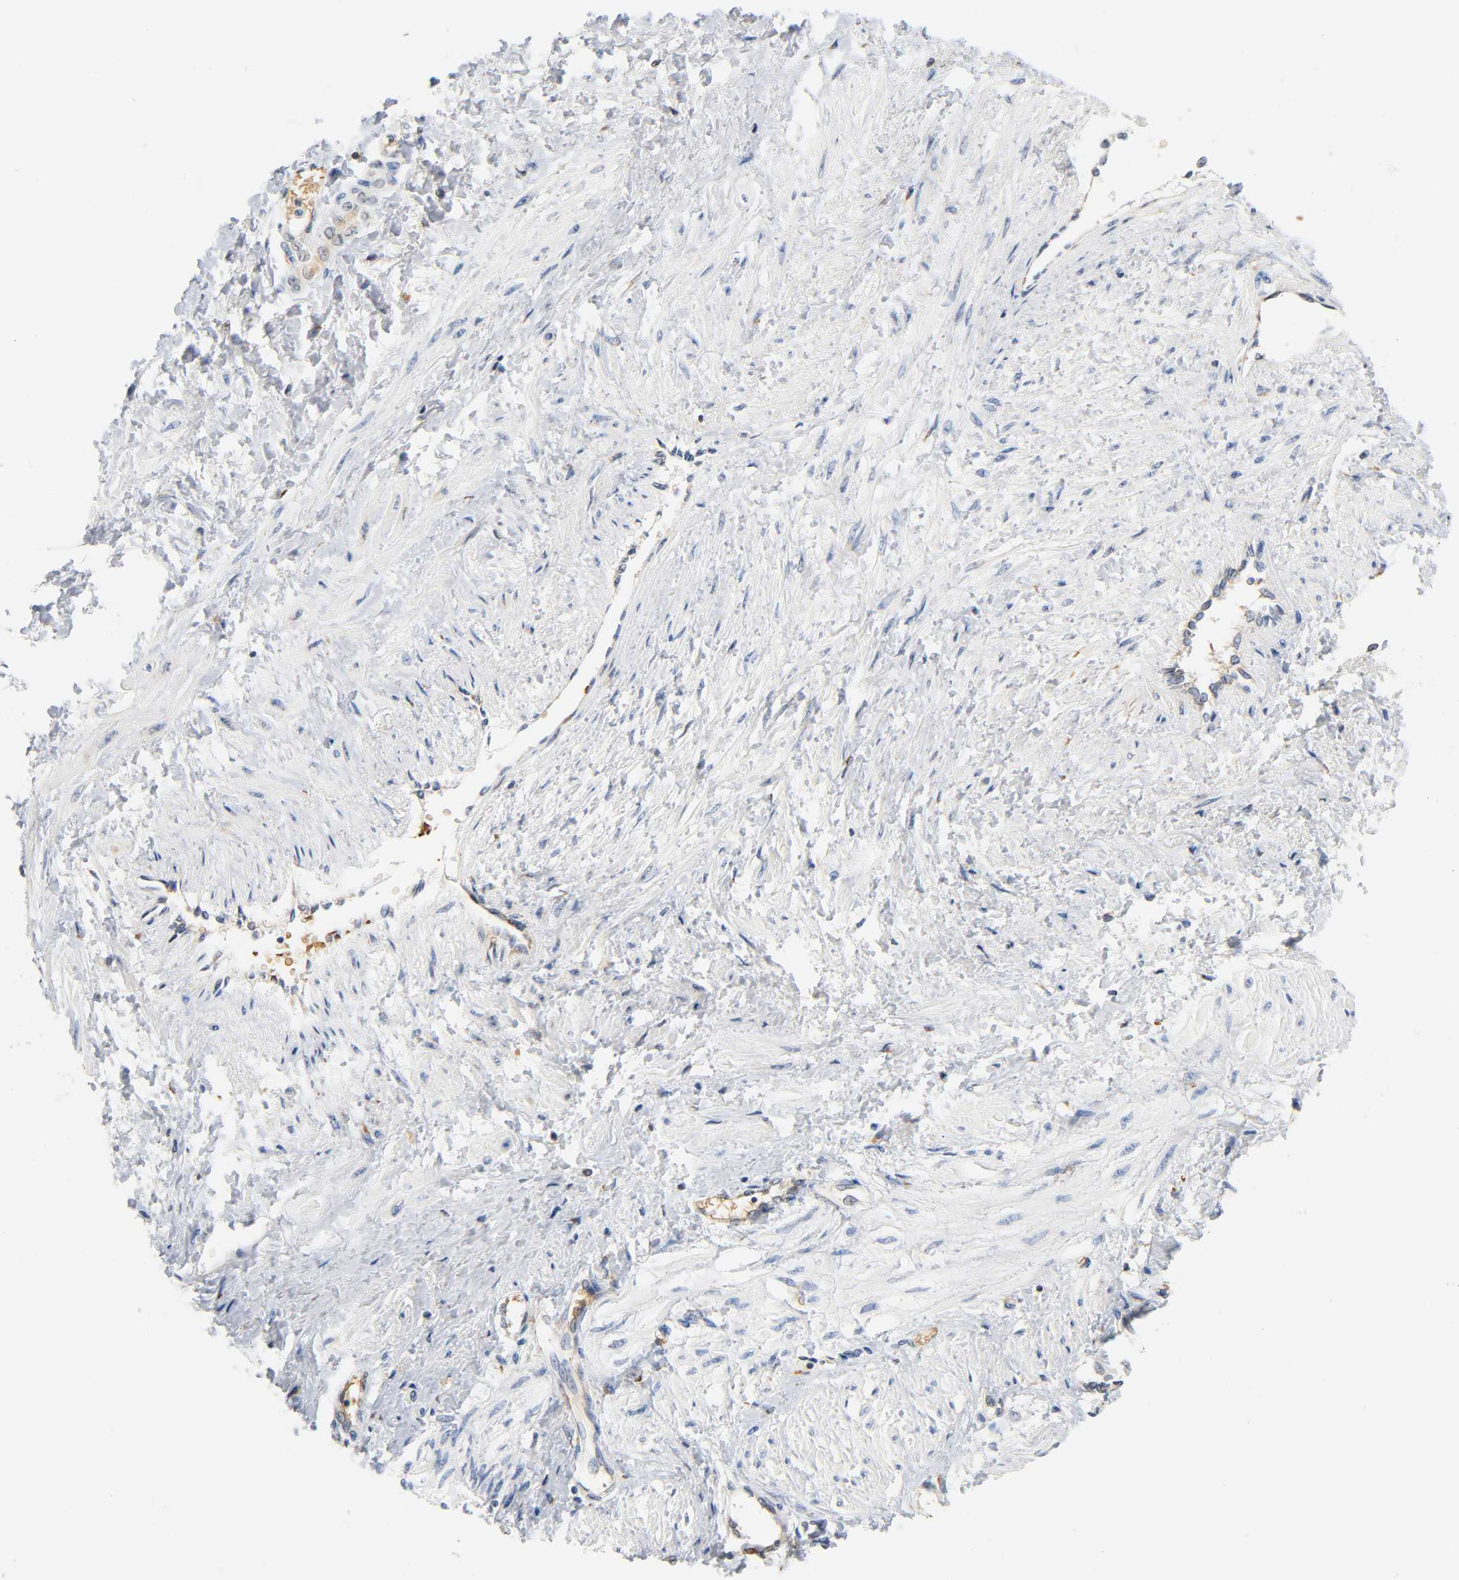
{"staining": {"intensity": "negative", "quantity": "none", "location": "none"}, "tissue": "smooth muscle", "cell_type": "Smooth muscle cells", "image_type": "normal", "snomed": [{"axis": "morphology", "description": "Normal tissue, NOS"}, {"axis": "topography", "description": "Smooth muscle"}, {"axis": "topography", "description": "Uterus"}], "caption": "This image is of normal smooth muscle stained with immunohistochemistry (IHC) to label a protein in brown with the nuclei are counter-stained blue. There is no positivity in smooth muscle cells.", "gene": "UCKL1", "patient": {"sex": "female", "age": 39}}